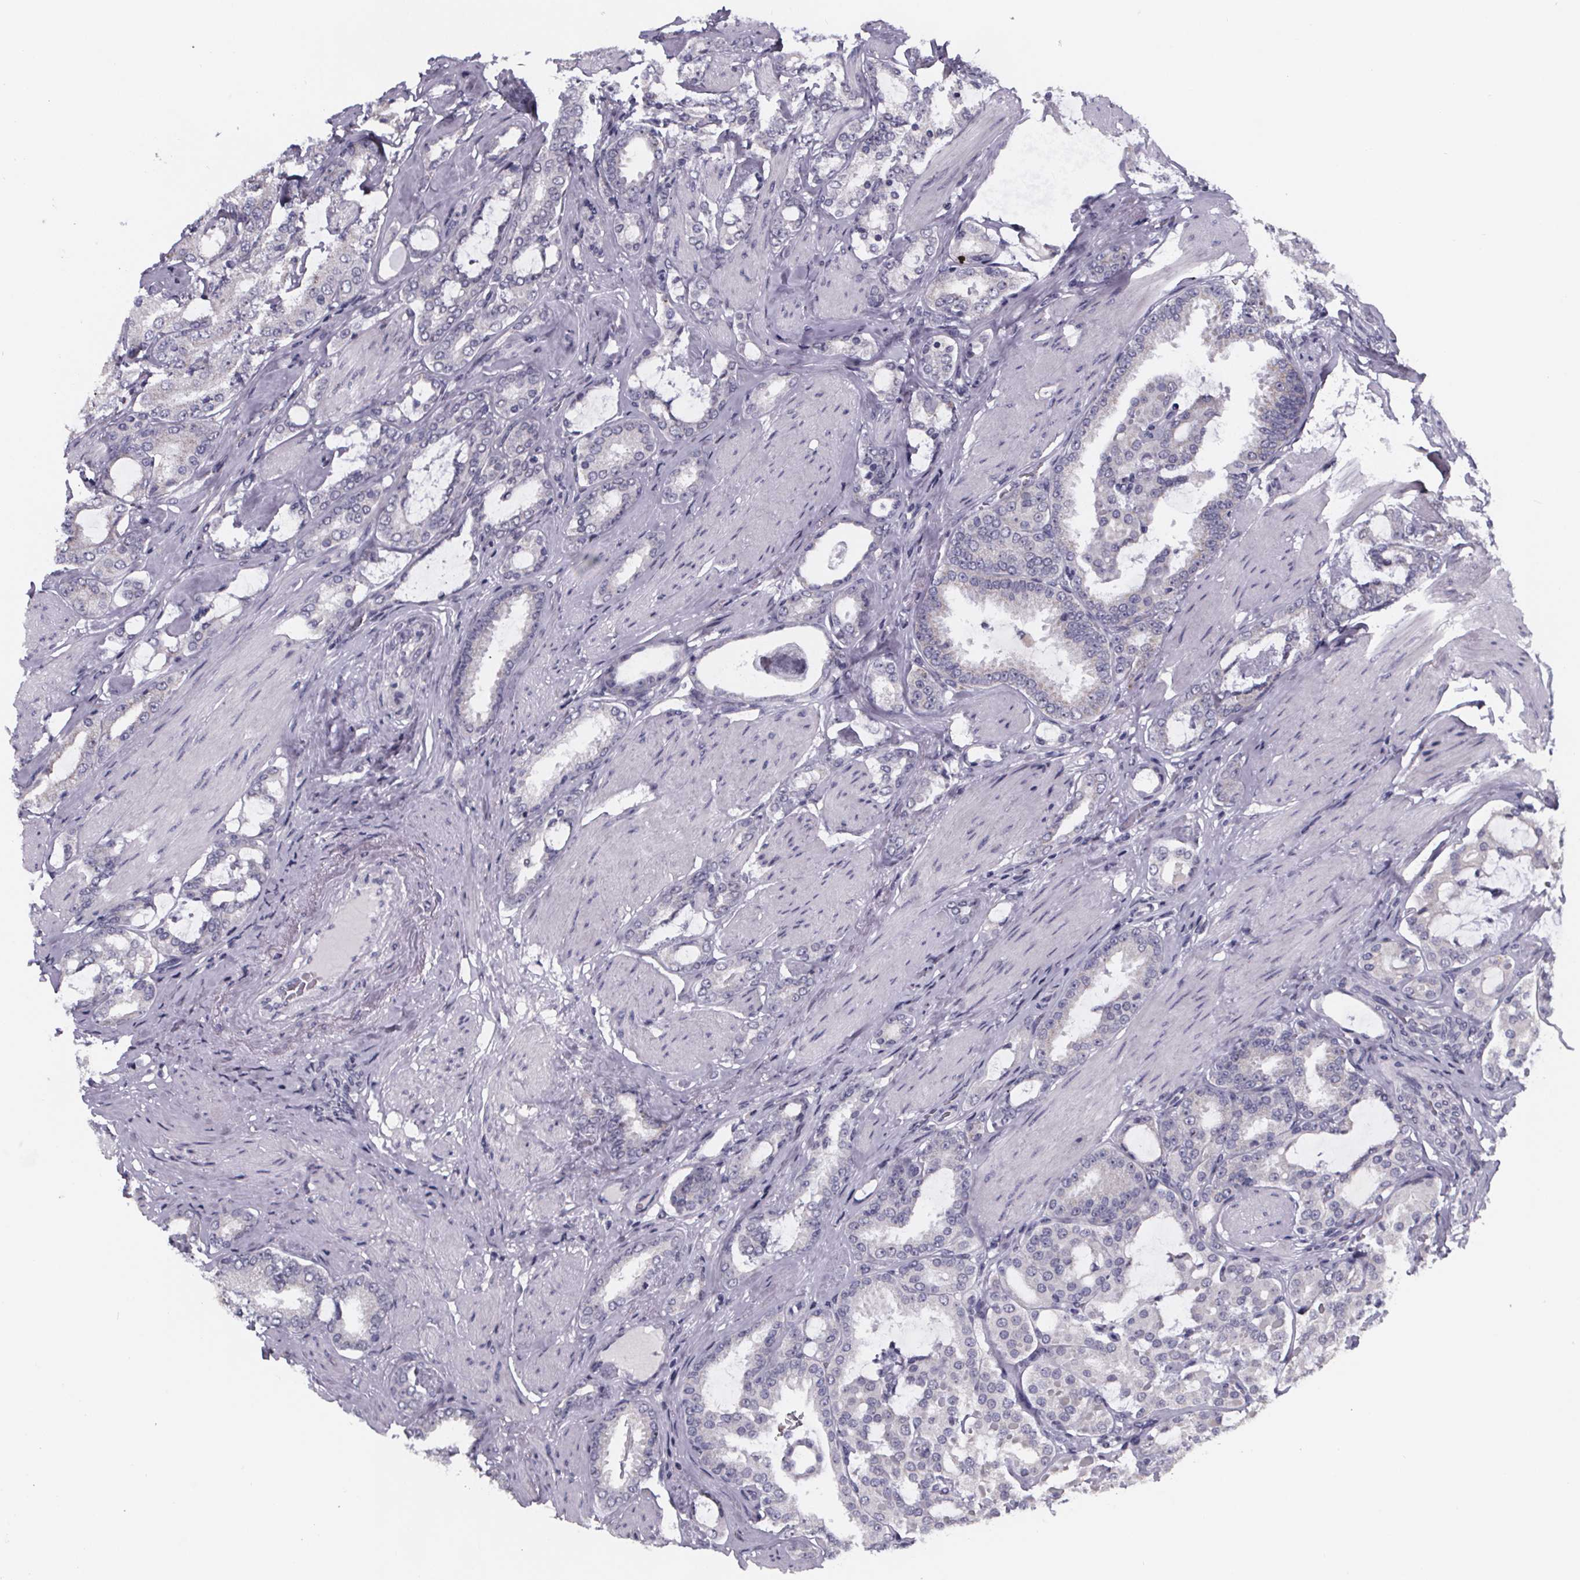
{"staining": {"intensity": "negative", "quantity": "none", "location": "none"}, "tissue": "prostate cancer", "cell_type": "Tumor cells", "image_type": "cancer", "snomed": [{"axis": "morphology", "description": "Adenocarcinoma, High grade"}, {"axis": "topography", "description": "Prostate"}], "caption": "IHC micrograph of neoplastic tissue: prostate adenocarcinoma (high-grade) stained with DAB reveals no significant protein positivity in tumor cells. (Stains: DAB (3,3'-diaminobenzidine) immunohistochemistry (IHC) with hematoxylin counter stain, Microscopy: brightfield microscopy at high magnification).", "gene": "PAH", "patient": {"sex": "male", "age": 63}}